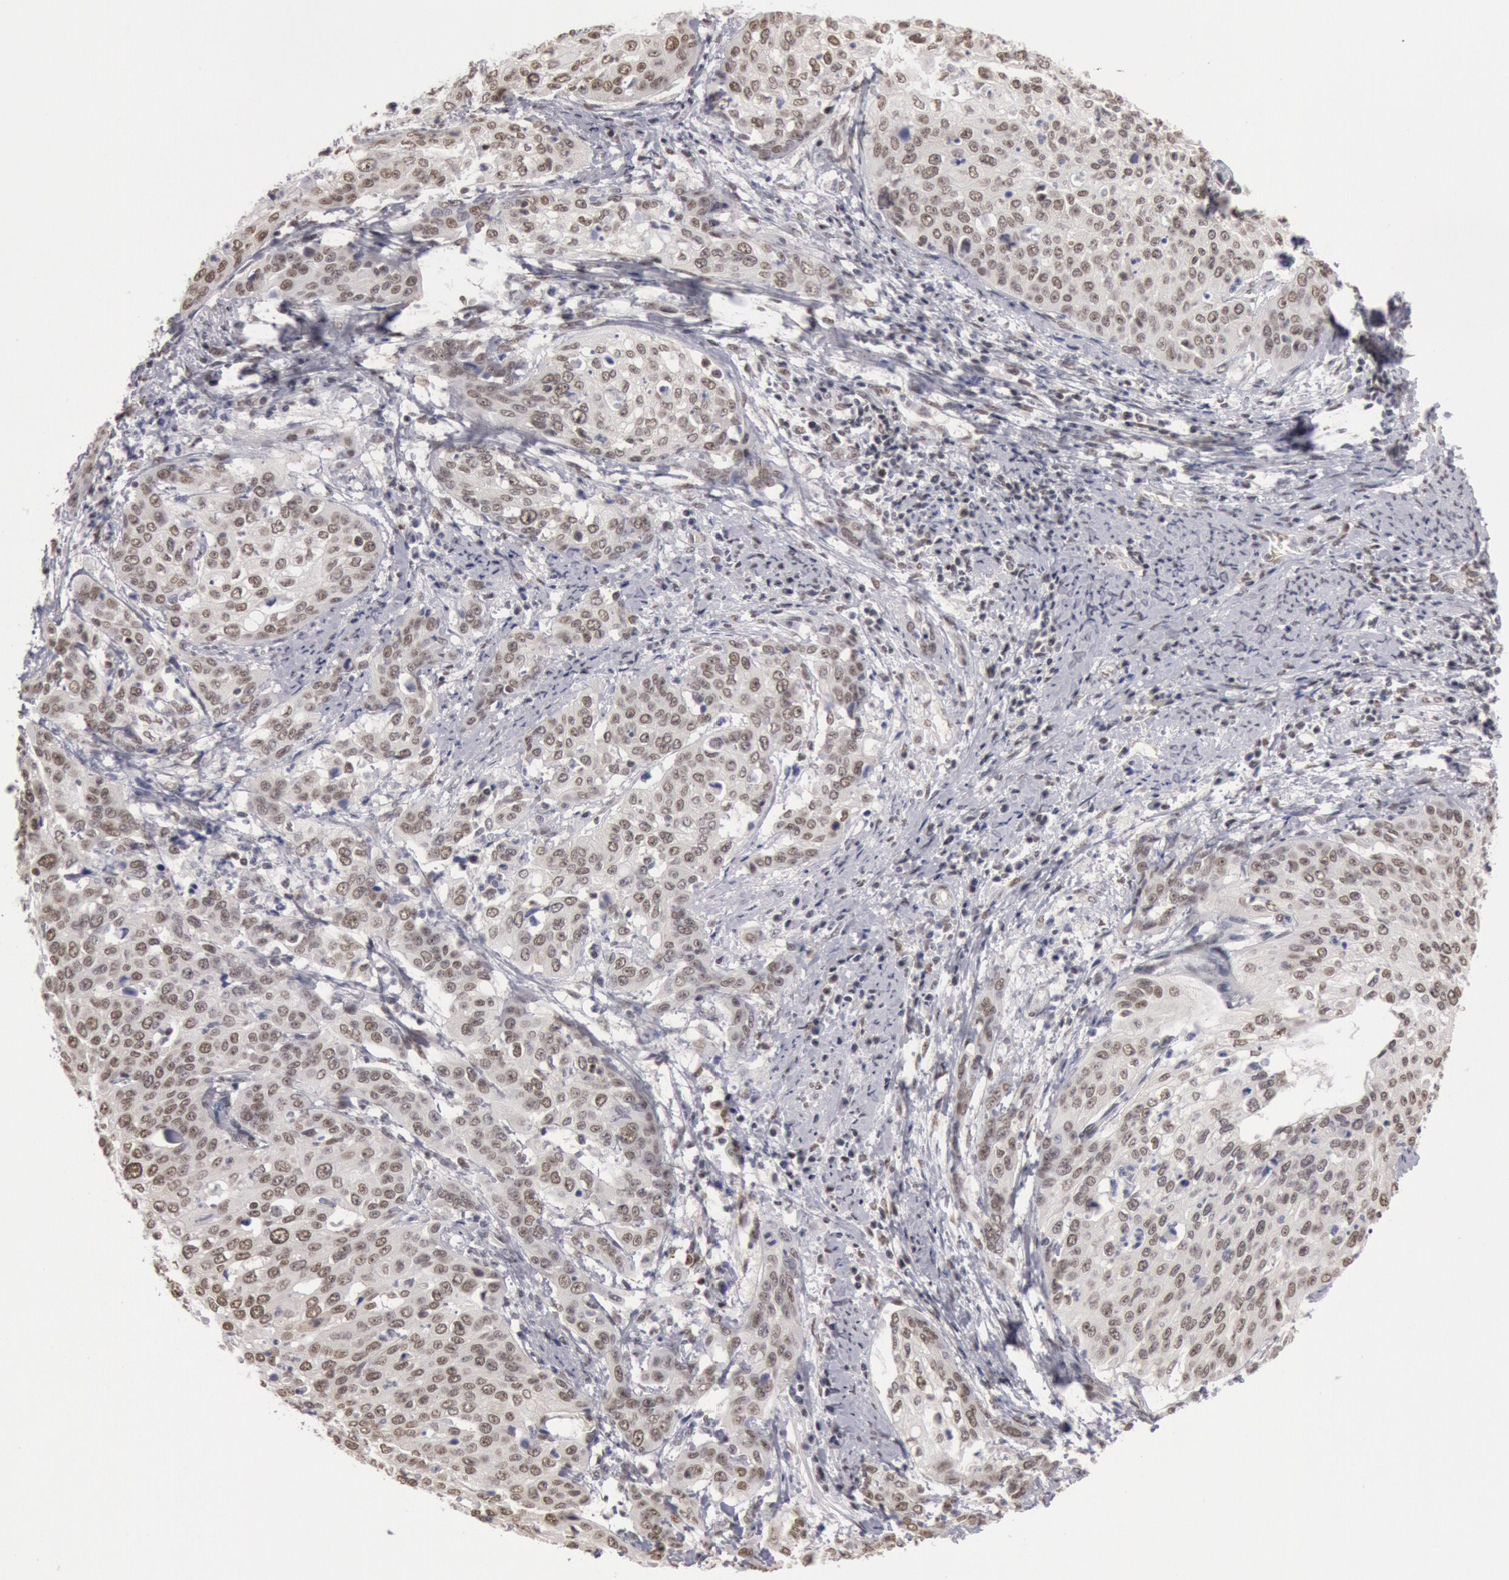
{"staining": {"intensity": "weak", "quantity": ">75%", "location": "nuclear"}, "tissue": "cervical cancer", "cell_type": "Tumor cells", "image_type": "cancer", "snomed": [{"axis": "morphology", "description": "Squamous cell carcinoma, NOS"}, {"axis": "topography", "description": "Cervix"}], "caption": "There is low levels of weak nuclear expression in tumor cells of squamous cell carcinoma (cervical), as demonstrated by immunohistochemical staining (brown color).", "gene": "ESS2", "patient": {"sex": "female", "age": 41}}